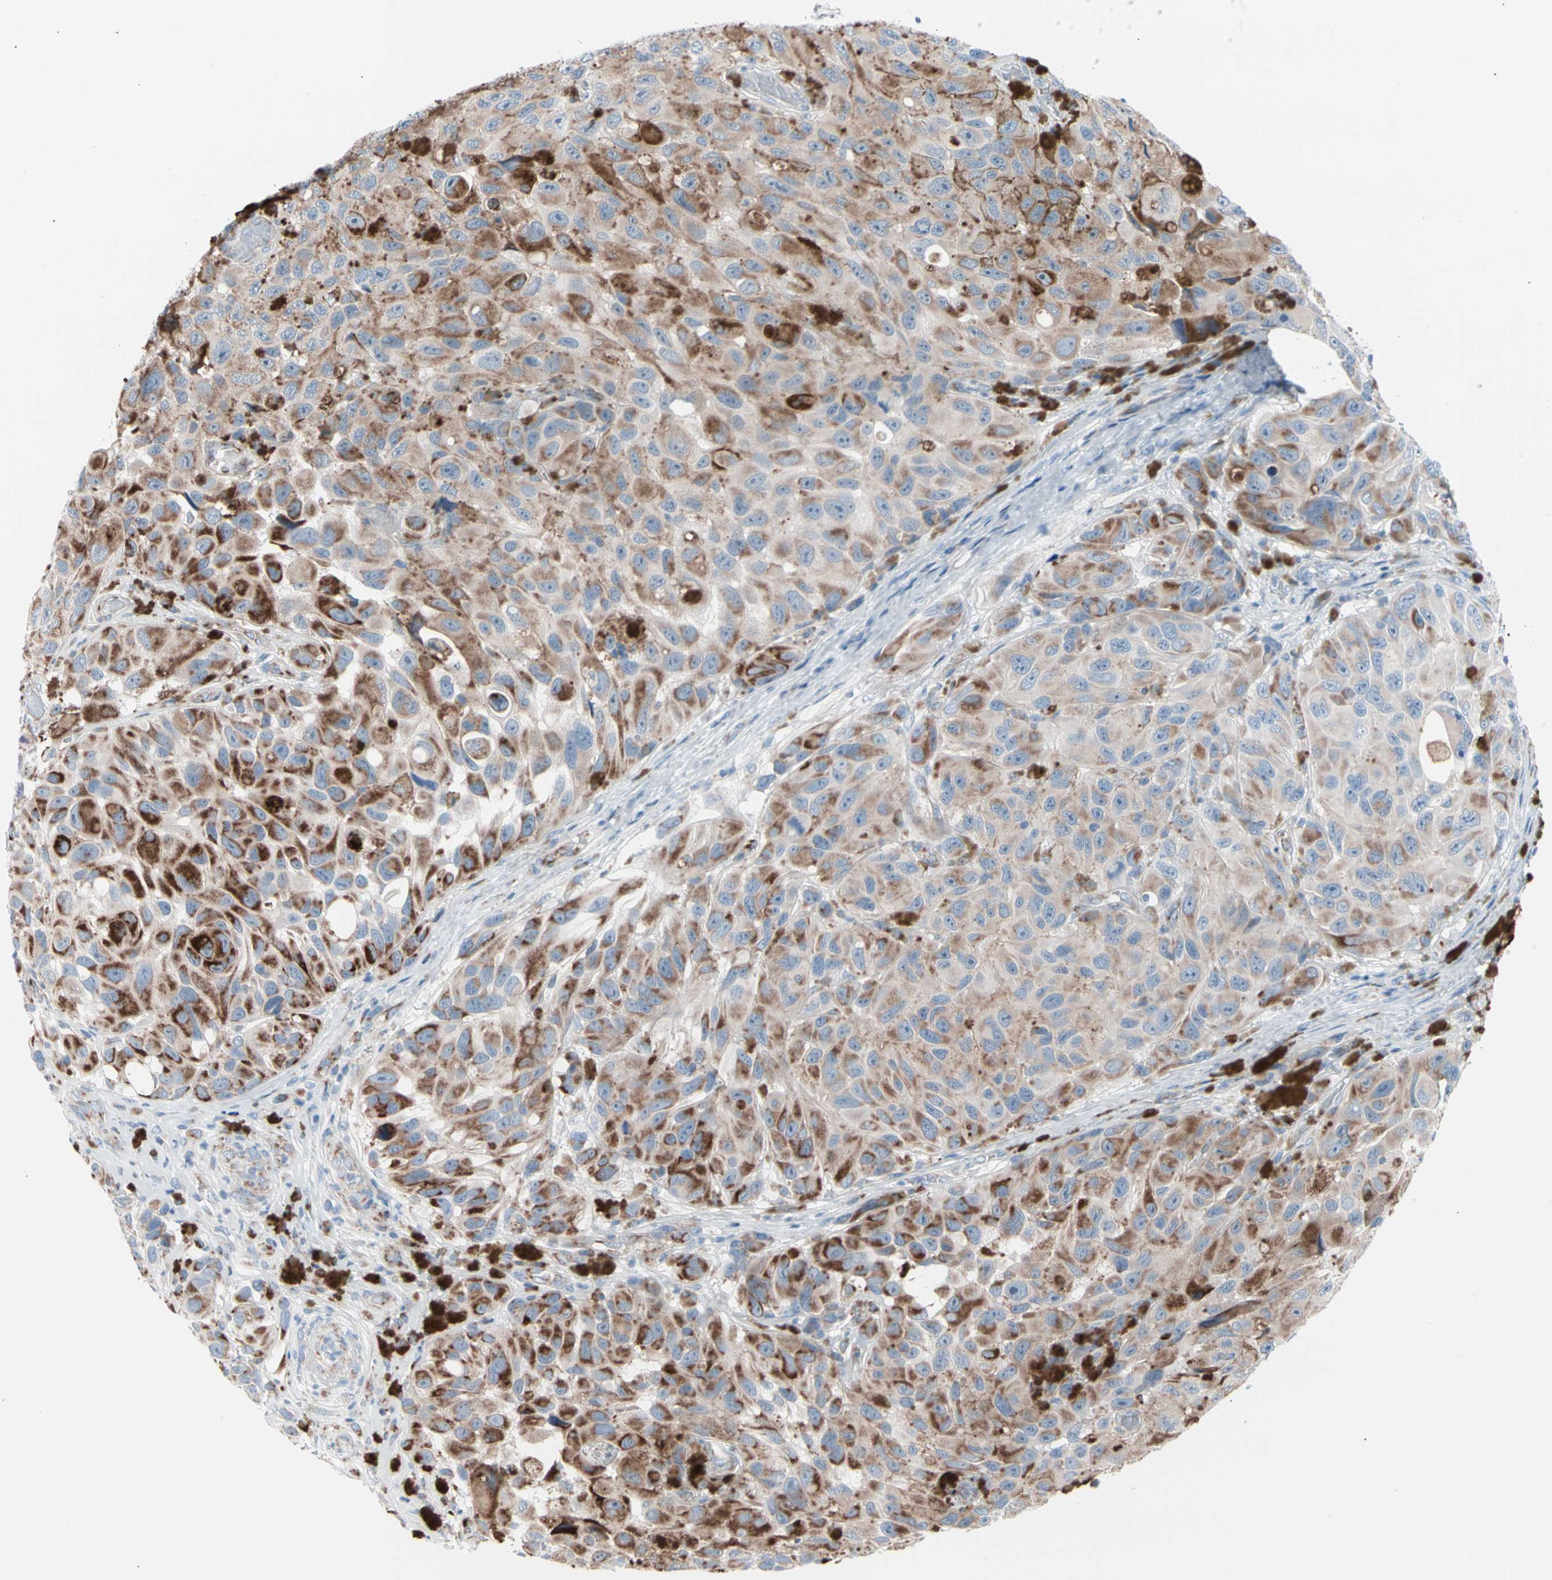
{"staining": {"intensity": "moderate", "quantity": ">75%", "location": "cytoplasmic/membranous"}, "tissue": "melanoma", "cell_type": "Tumor cells", "image_type": "cancer", "snomed": [{"axis": "morphology", "description": "Malignant melanoma, NOS"}, {"axis": "topography", "description": "Skin"}], "caption": "DAB (3,3'-diaminobenzidine) immunohistochemical staining of human melanoma reveals moderate cytoplasmic/membranous protein expression in about >75% of tumor cells. (DAB IHC, brown staining for protein, blue staining for nuclei).", "gene": "HK1", "patient": {"sex": "female", "age": 73}}